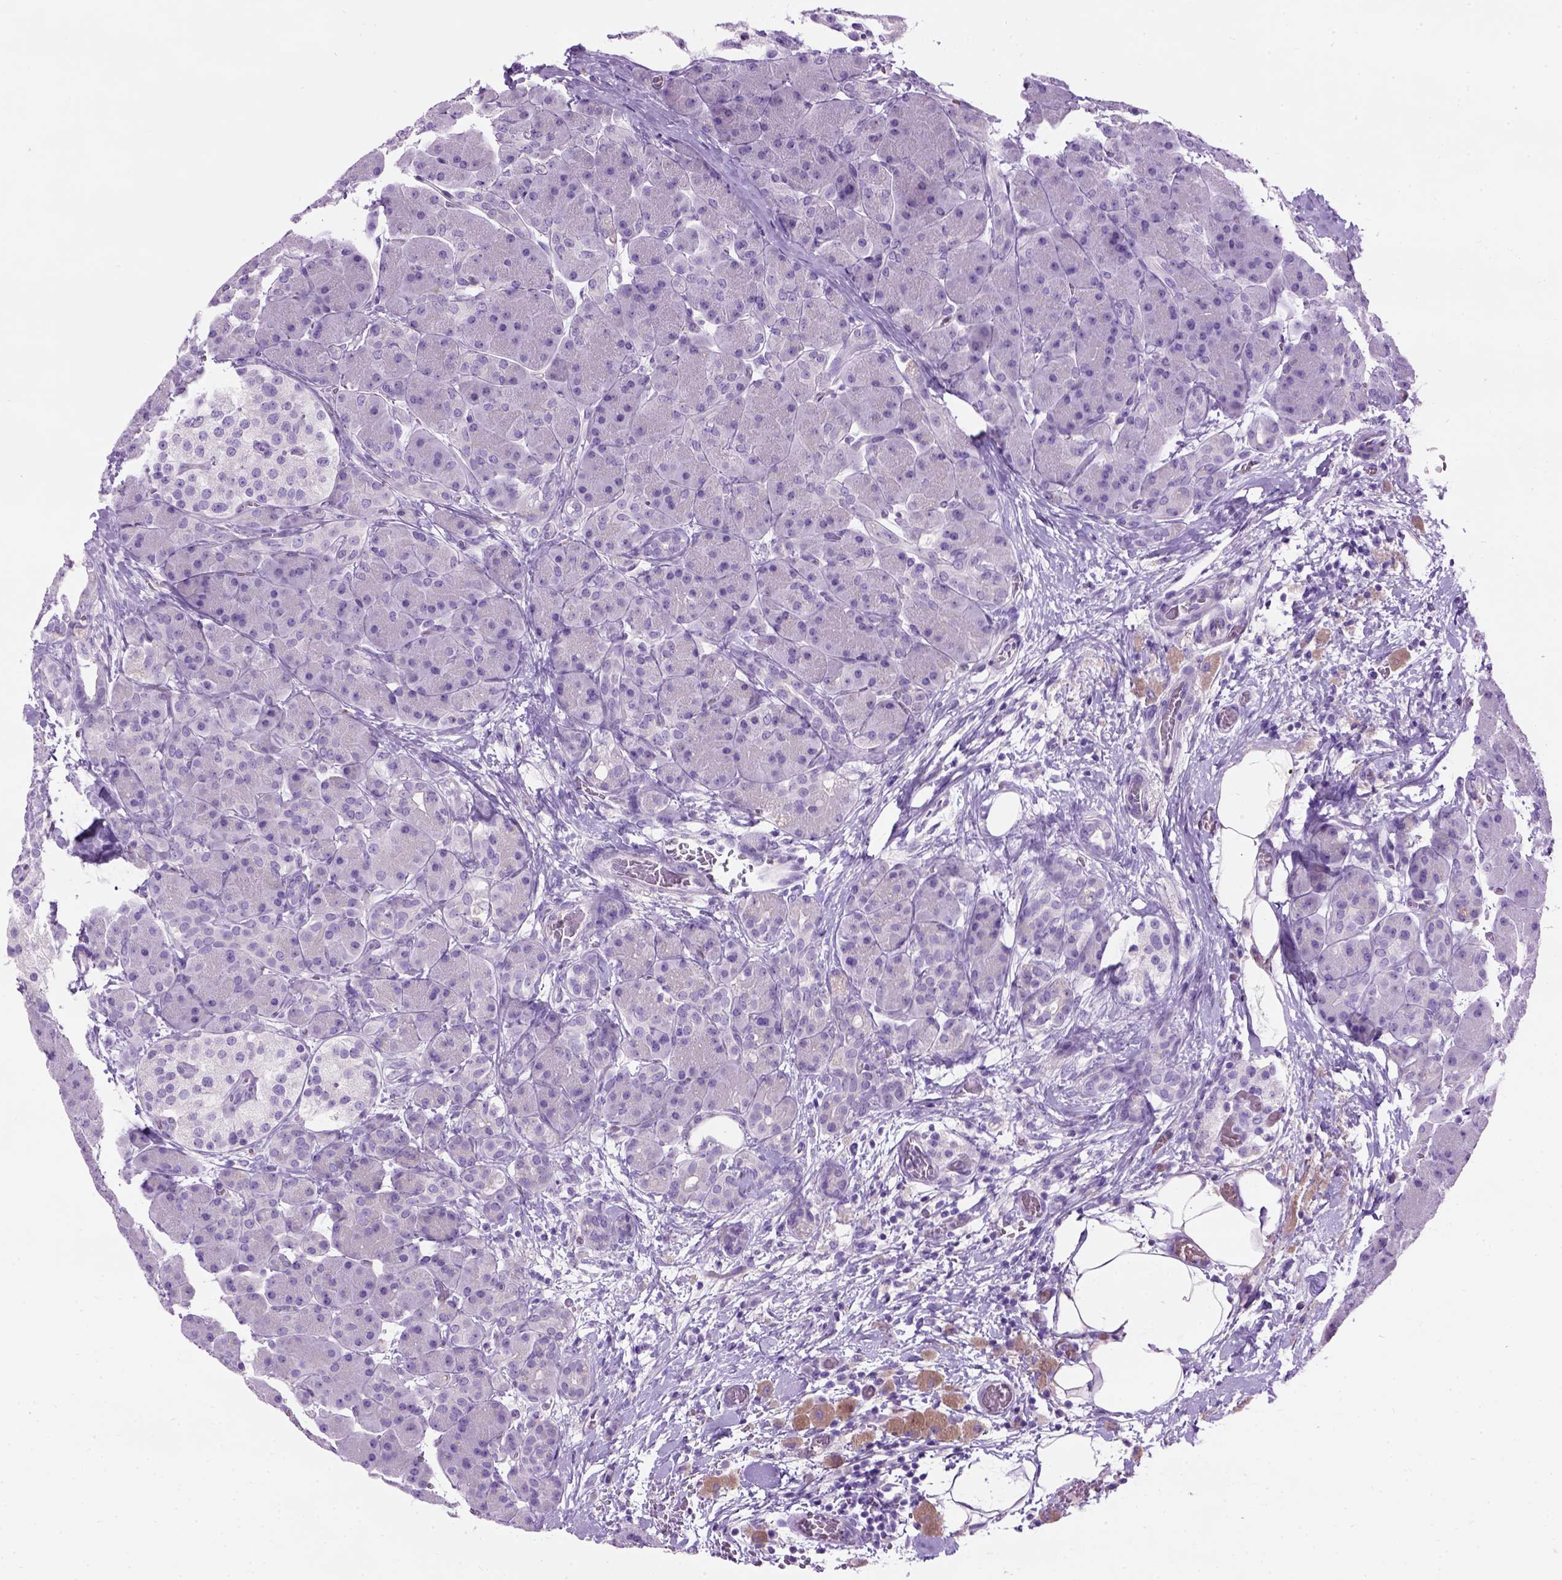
{"staining": {"intensity": "negative", "quantity": "none", "location": "none"}, "tissue": "pancreas", "cell_type": "Exocrine glandular cells", "image_type": "normal", "snomed": [{"axis": "morphology", "description": "Normal tissue, NOS"}, {"axis": "topography", "description": "Pancreas"}], "caption": "Exocrine glandular cells show no significant staining in normal pancreas.", "gene": "GABRB2", "patient": {"sex": "male", "age": 55}}